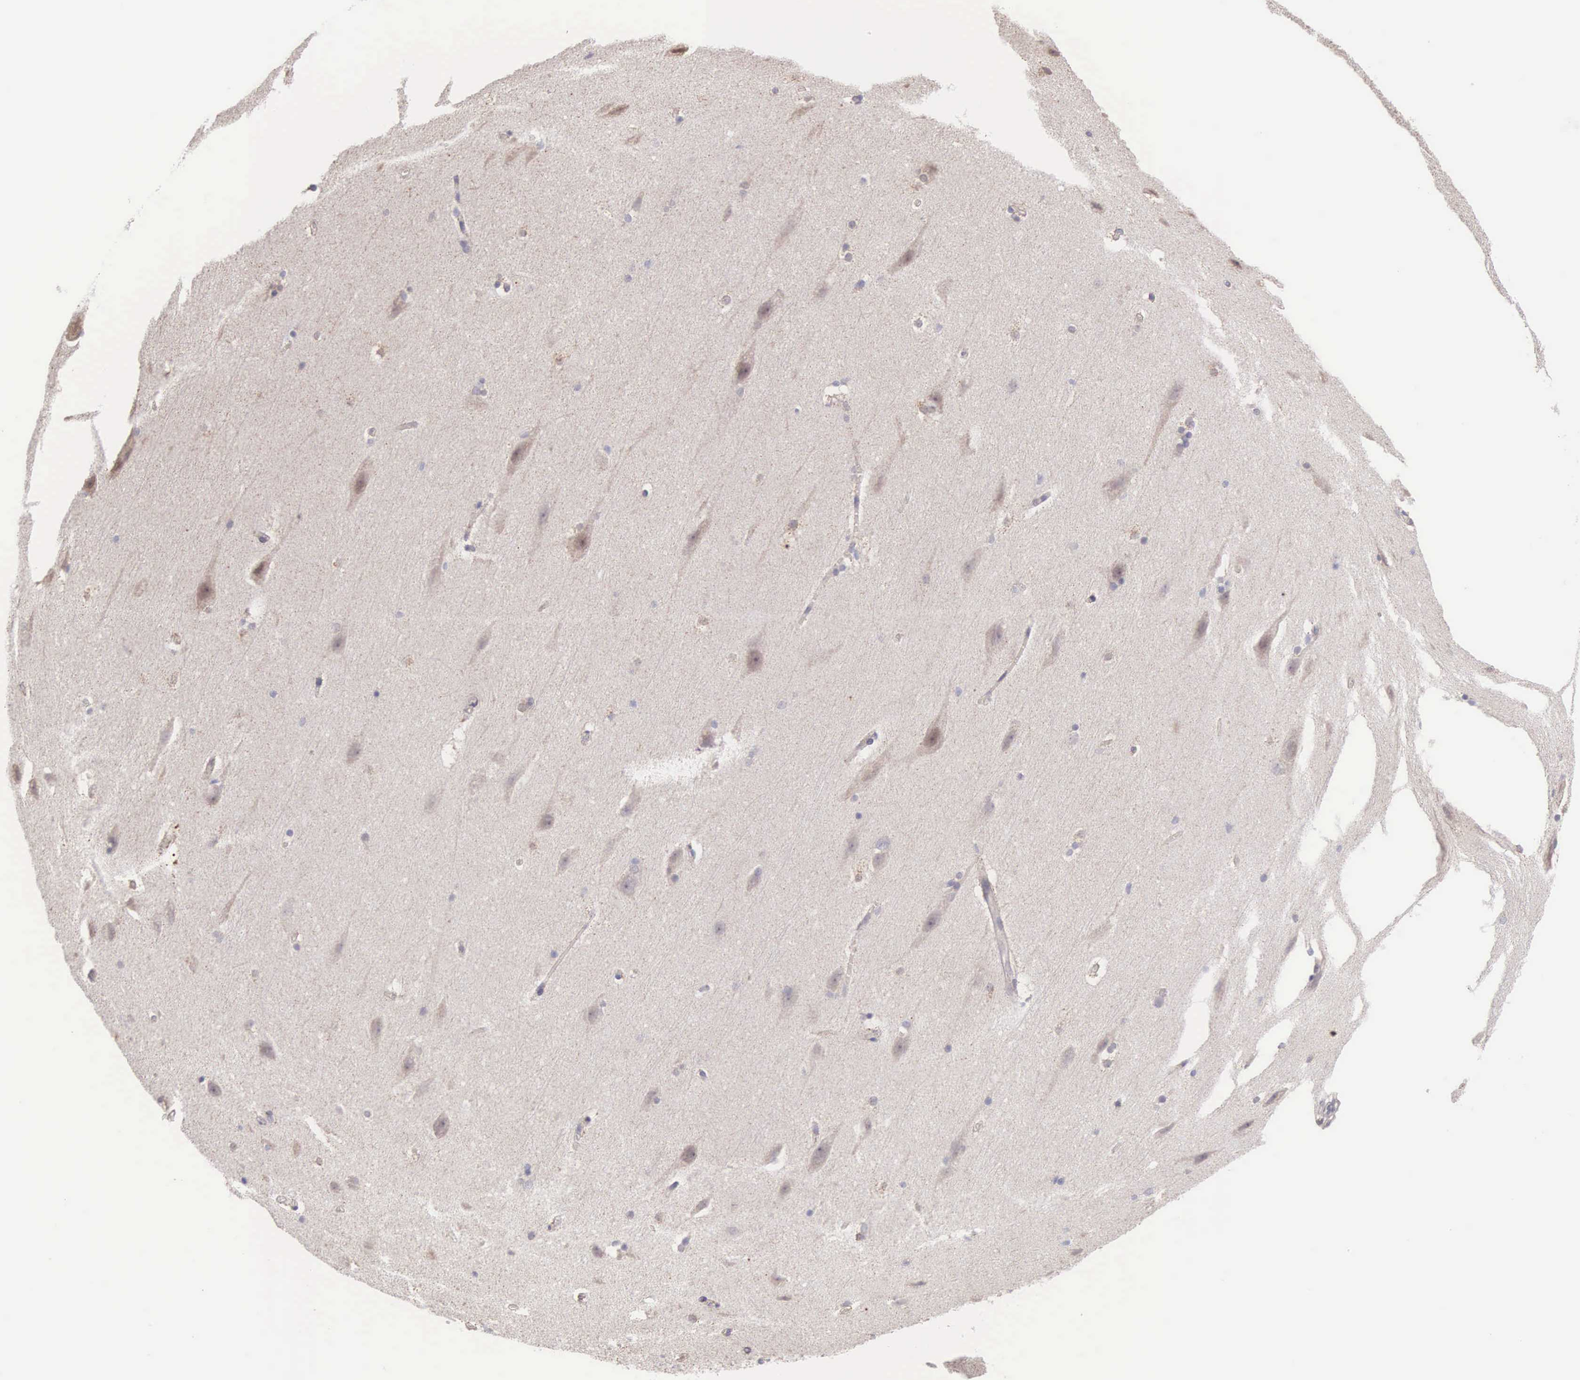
{"staining": {"intensity": "weak", "quantity": ">75%", "location": "cytoplasmic/membranous"}, "tissue": "cerebral cortex", "cell_type": "Endothelial cells", "image_type": "normal", "snomed": [{"axis": "morphology", "description": "Normal tissue, NOS"}, {"axis": "topography", "description": "Cerebral cortex"}, {"axis": "topography", "description": "Hippocampus"}], "caption": "Immunohistochemical staining of benign human cerebral cortex exhibits low levels of weak cytoplasmic/membranous positivity in approximately >75% of endothelial cells.", "gene": "PIR", "patient": {"sex": "female", "age": 19}}